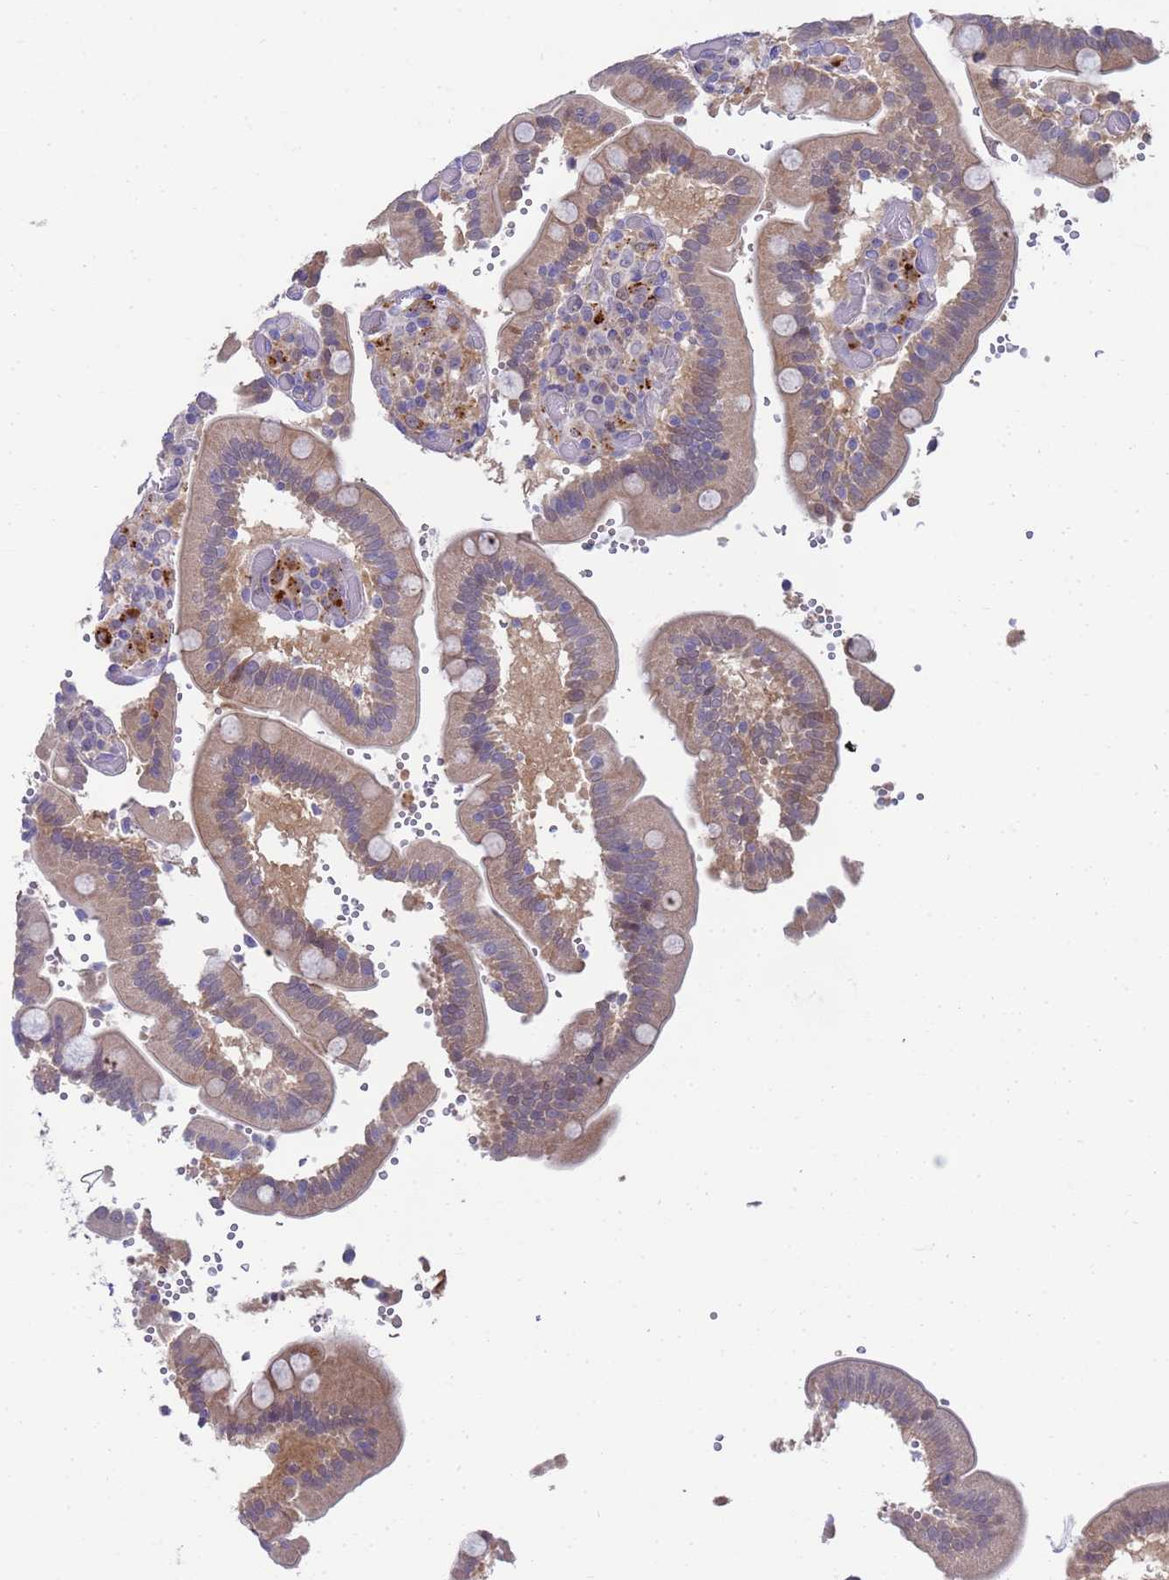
{"staining": {"intensity": "moderate", "quantity": "25%-75%", "location": "cytoplasmic/membranous,nuclear"}, "tissue": "duodenum", "cell_type": "Glandular cells", "image_type": "normal", "snomed": [{"axis": "morphology", "description": "Normal tissue, NOS"}, {"axis": "topography", "description": "Duodenum"}], "caption": "The photomicrograph shows immunohistochemical staining of benign duodenum. There is moderate cytoplasmic/membranous,nuclear expression is present in approximately 25%-75% of glandular cells. The protein is shown in brown color, while the nuclei are stained blue.", "gene": "ENOSF1", "patient": {"sex": "female", "age": 62}}